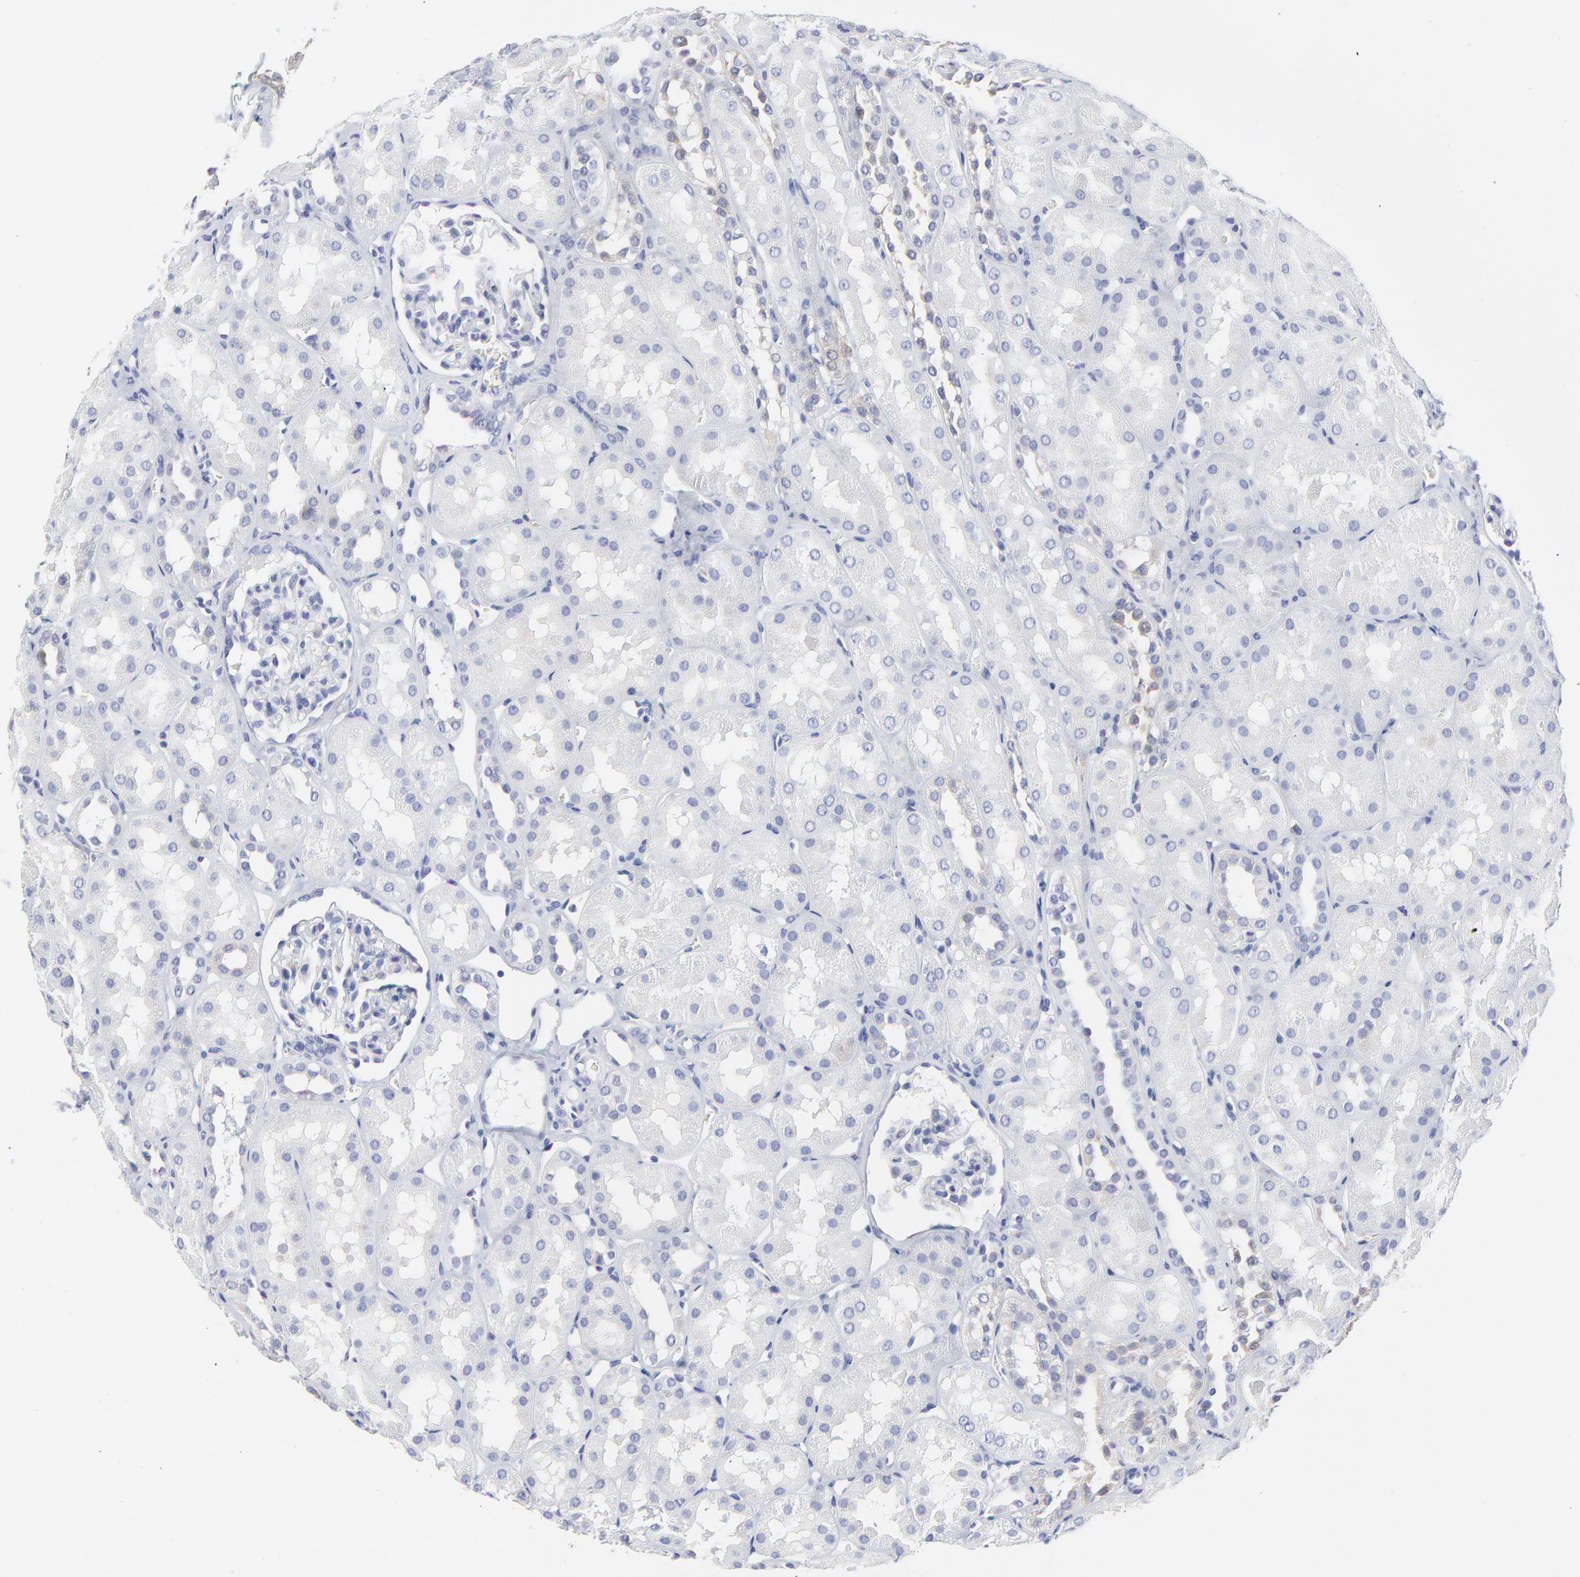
{"staining": {"intensity": "negative", "quantity": "none", "location": "none"}, "tissue": "kidney", "cell_type": "Cells in glomeruli", "image_type": "normal", "snomed": [{"axis": "morphology", "description": "Normal tissue, NOS"}, {"axis": "topography", "description": "Kidney"}], "caption": "The image demonstrates no significant positivity in cells in glomeruli of kidney. Brightfield microscopy of immunohistochemistry stained with DAB (brown) and hematoxylin (blue), captured at high magnification.", "gene": "NCAPH", "patient": {"sex": "male", "age": 16}}